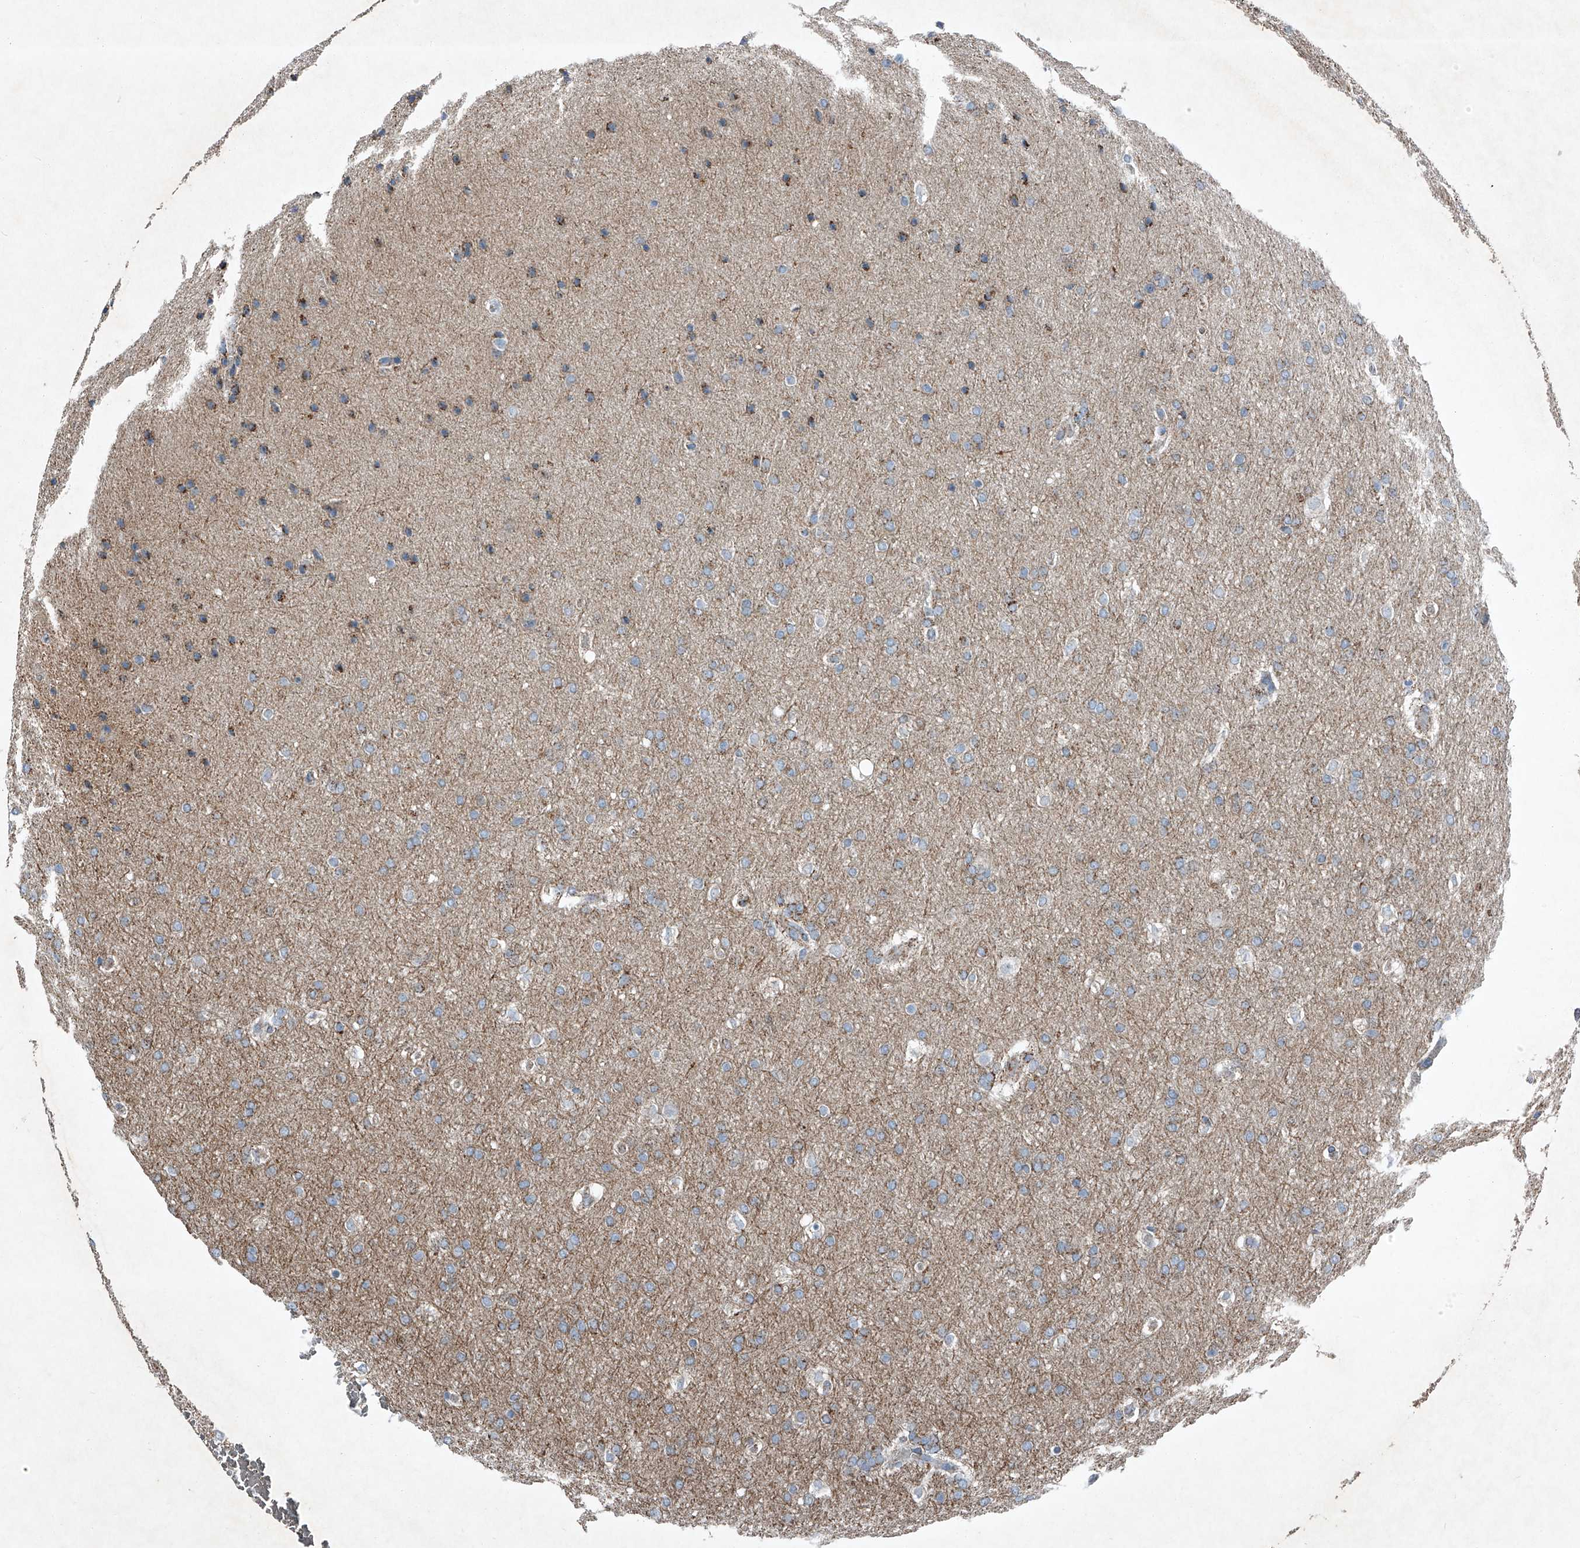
{"staining": {"intensity": "weak", "quantity": "25%-75%", "location": "cytoplasmic/membranous"}, "tissue": "glioma", "cell_type": "Tumor cells", "image_type": "cancer", "snomed": [{"axis": "morphology", "description": "Glioma, malignant, Low grade"}, {"axis": "topography", "description": "Brain"}], "caption": "Immunohistochemical staining of human glioma demonstrates weak cytoplasmic/membranous protein expression in approximately 25%-75% of tumor cells. The staining was performed using DAB, with brown indicating positive protein expression. Nuclei are stained blue with hematoxylin.", "gene": "CHRNA7", "patient": {"sex": "female", "age": 37}}